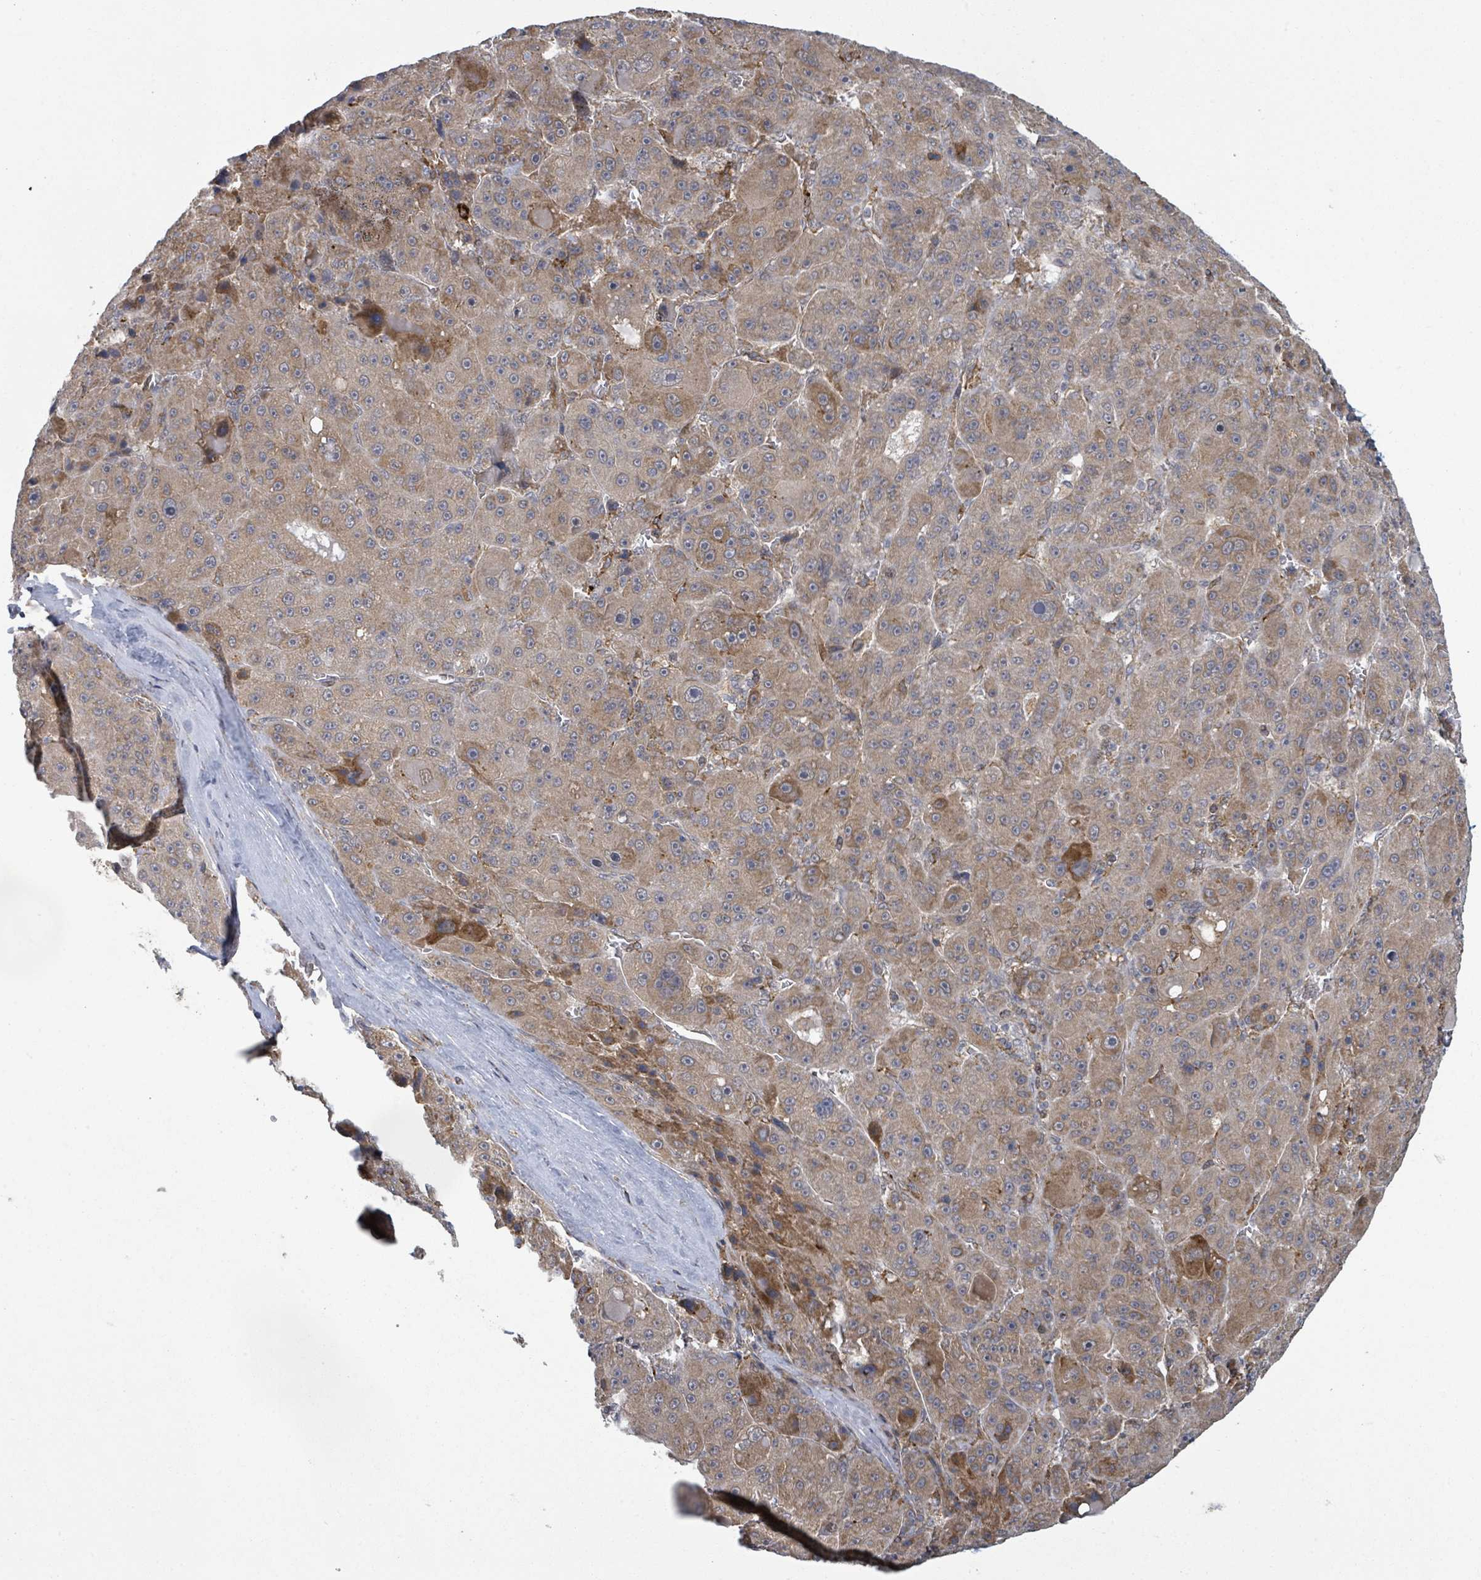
{"staining": {"intensity": "moderate", "quantity": "25%-75%", "location": "cytoplasmic/membranous"}, "tissue": "liver cancer", "cell_type": "Tumor cells", "image_type": "cancer", "snomed": [{"axis": "morphology", "description": "Carcinoma, Hepatocellular, NOS"}, {"axis": "topography", "description": "Liver"}], "caption": "Liver cancer stained for a protein (brown) exhibits moderate cytoplasmic/membranous positive expression in about 25%-75% of tumor cells.", "gene": "SHROOM2", "patient": {"sex": "male", "age": 76}}